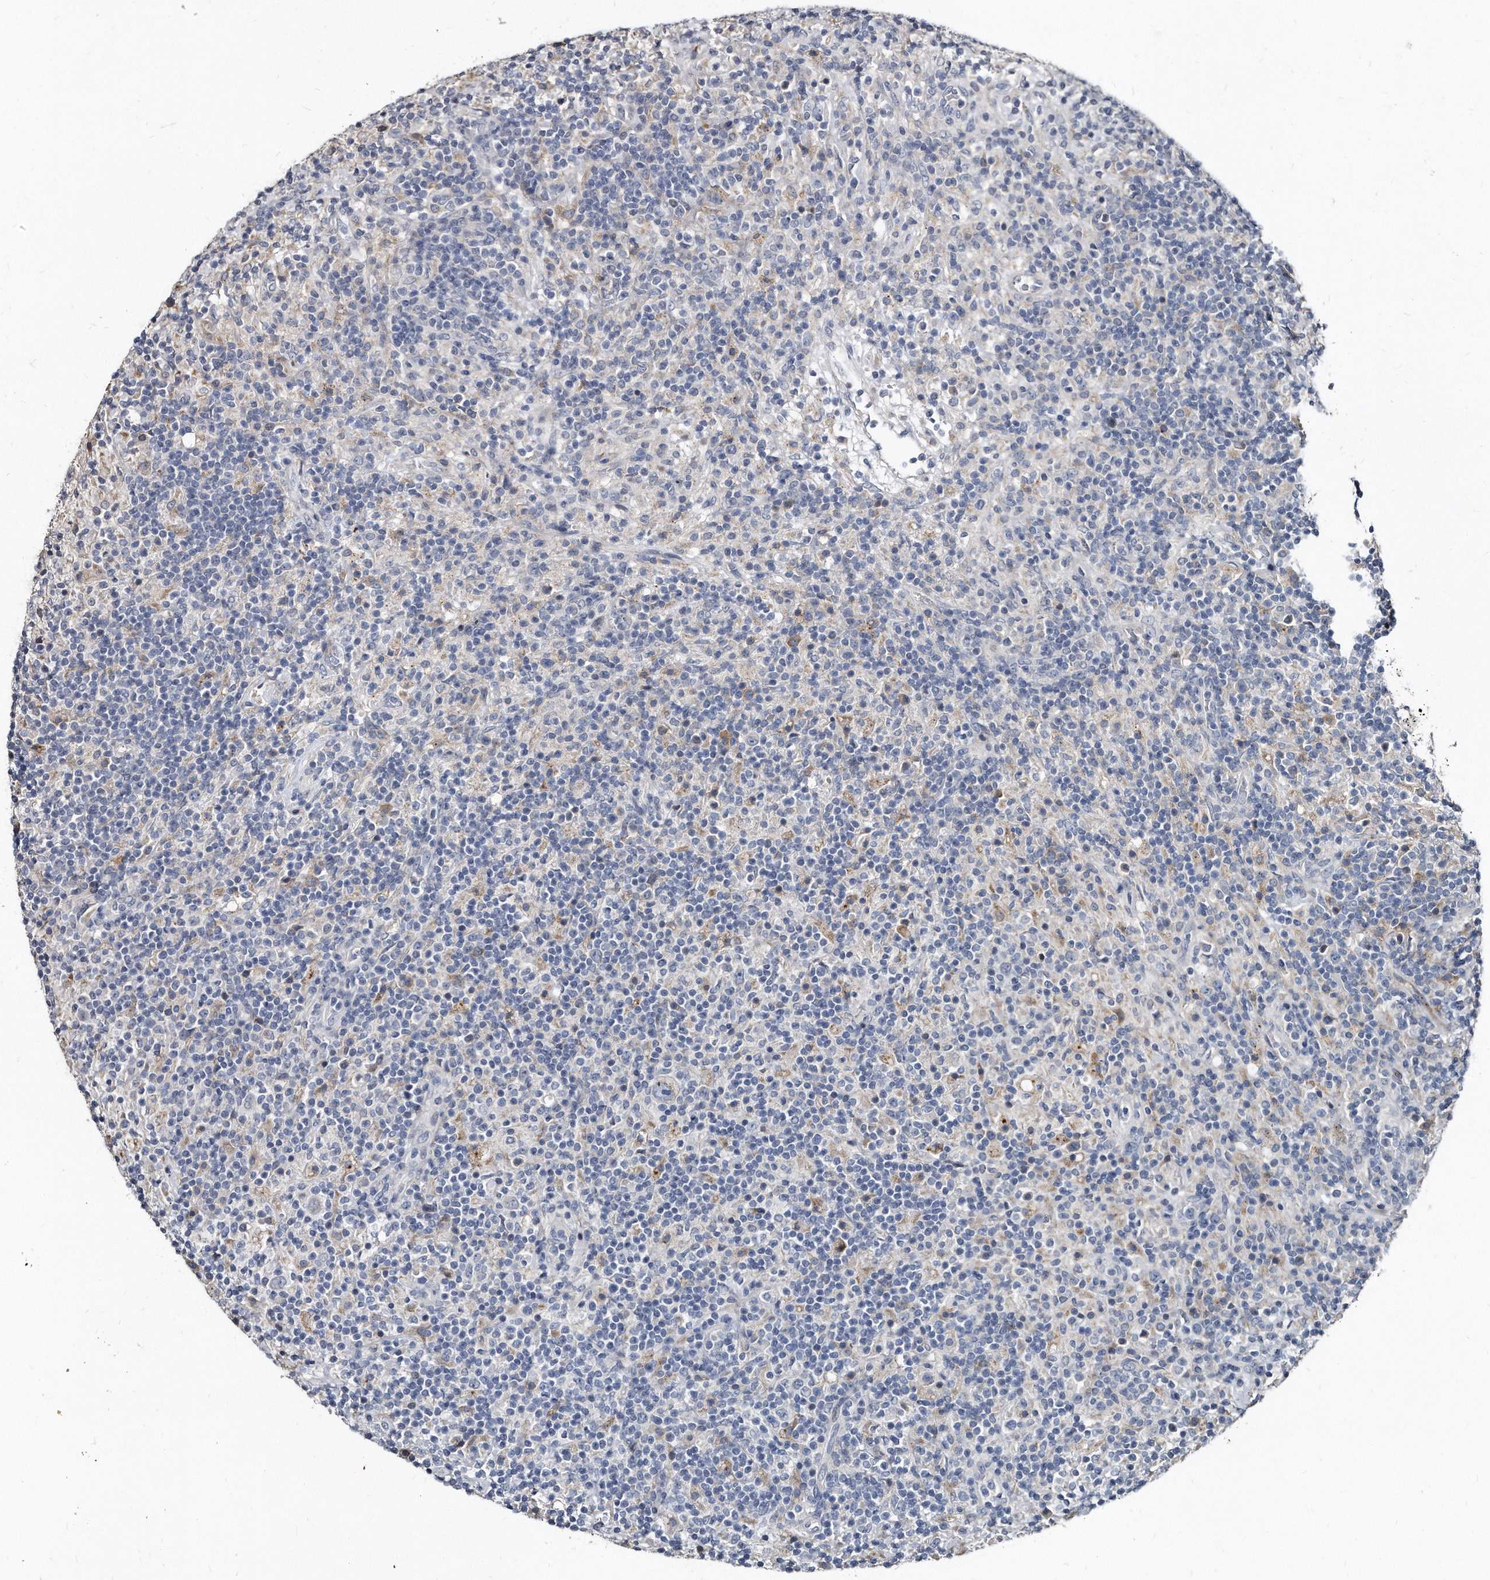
{"staining": {"intensity": "negative", "quantity": "none", "location": "none"}, "tissue": "lymphoma", "cell_type": "Tumor cells", "image_type": "cancer", "snomed": [{"axis": "morphology", "description": "Hodgkin's disease, NOS"}, {"axis": "topography", "description": "Lymph node"}], "caption": "Human Hodgkin's disease stained for a protein using immunohistochemistry exhibits no expression in tumor cells.", "gene": "KLHDC3", "patient": {"sex": "male", "age": 70}}